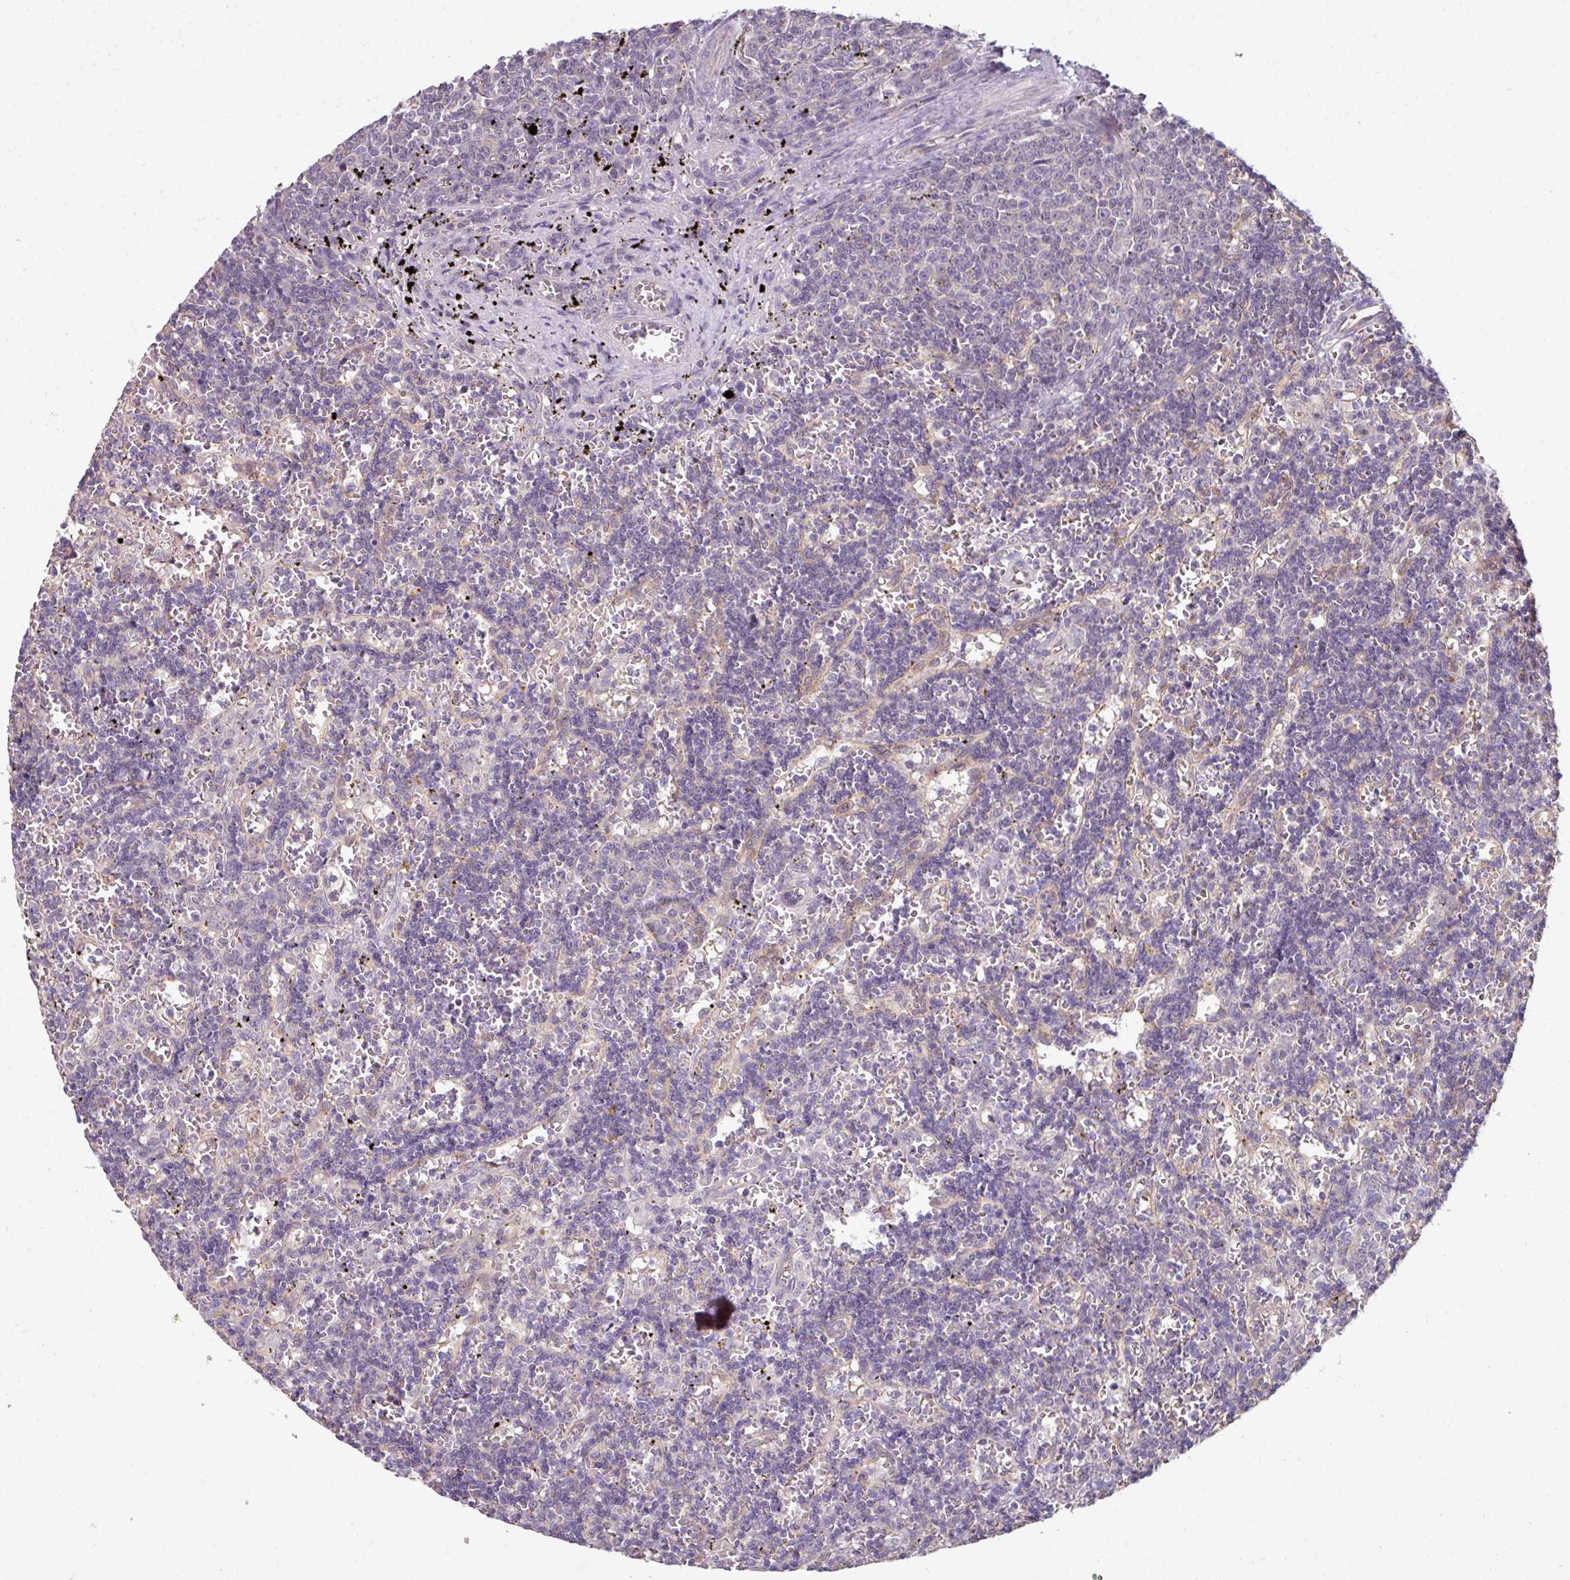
{"staining": {"intensity": "negative", "quantity": "none", "location": "none"}, "tissue": "lymphoma", "cell_type": "Tumor cells", "image_type": "cancer", "snomed": [{"axis": "morphology", "description": "Malignant lymphoma, non-Hodgkin's type, Low grade"}, {"axis": "topography", "description": "Spleen"}], "caption": "DAB (3,3'-diaminobenzidine) immunohistochemical staining of human low-grade malignant lymphoma, non-Hodgkin's type shows no significant staining in tumor cells. (IHC, brightfield microscopy, high magnification).", "gene": "C19orf33", "patient": {"sex": "male", "age": 60}}